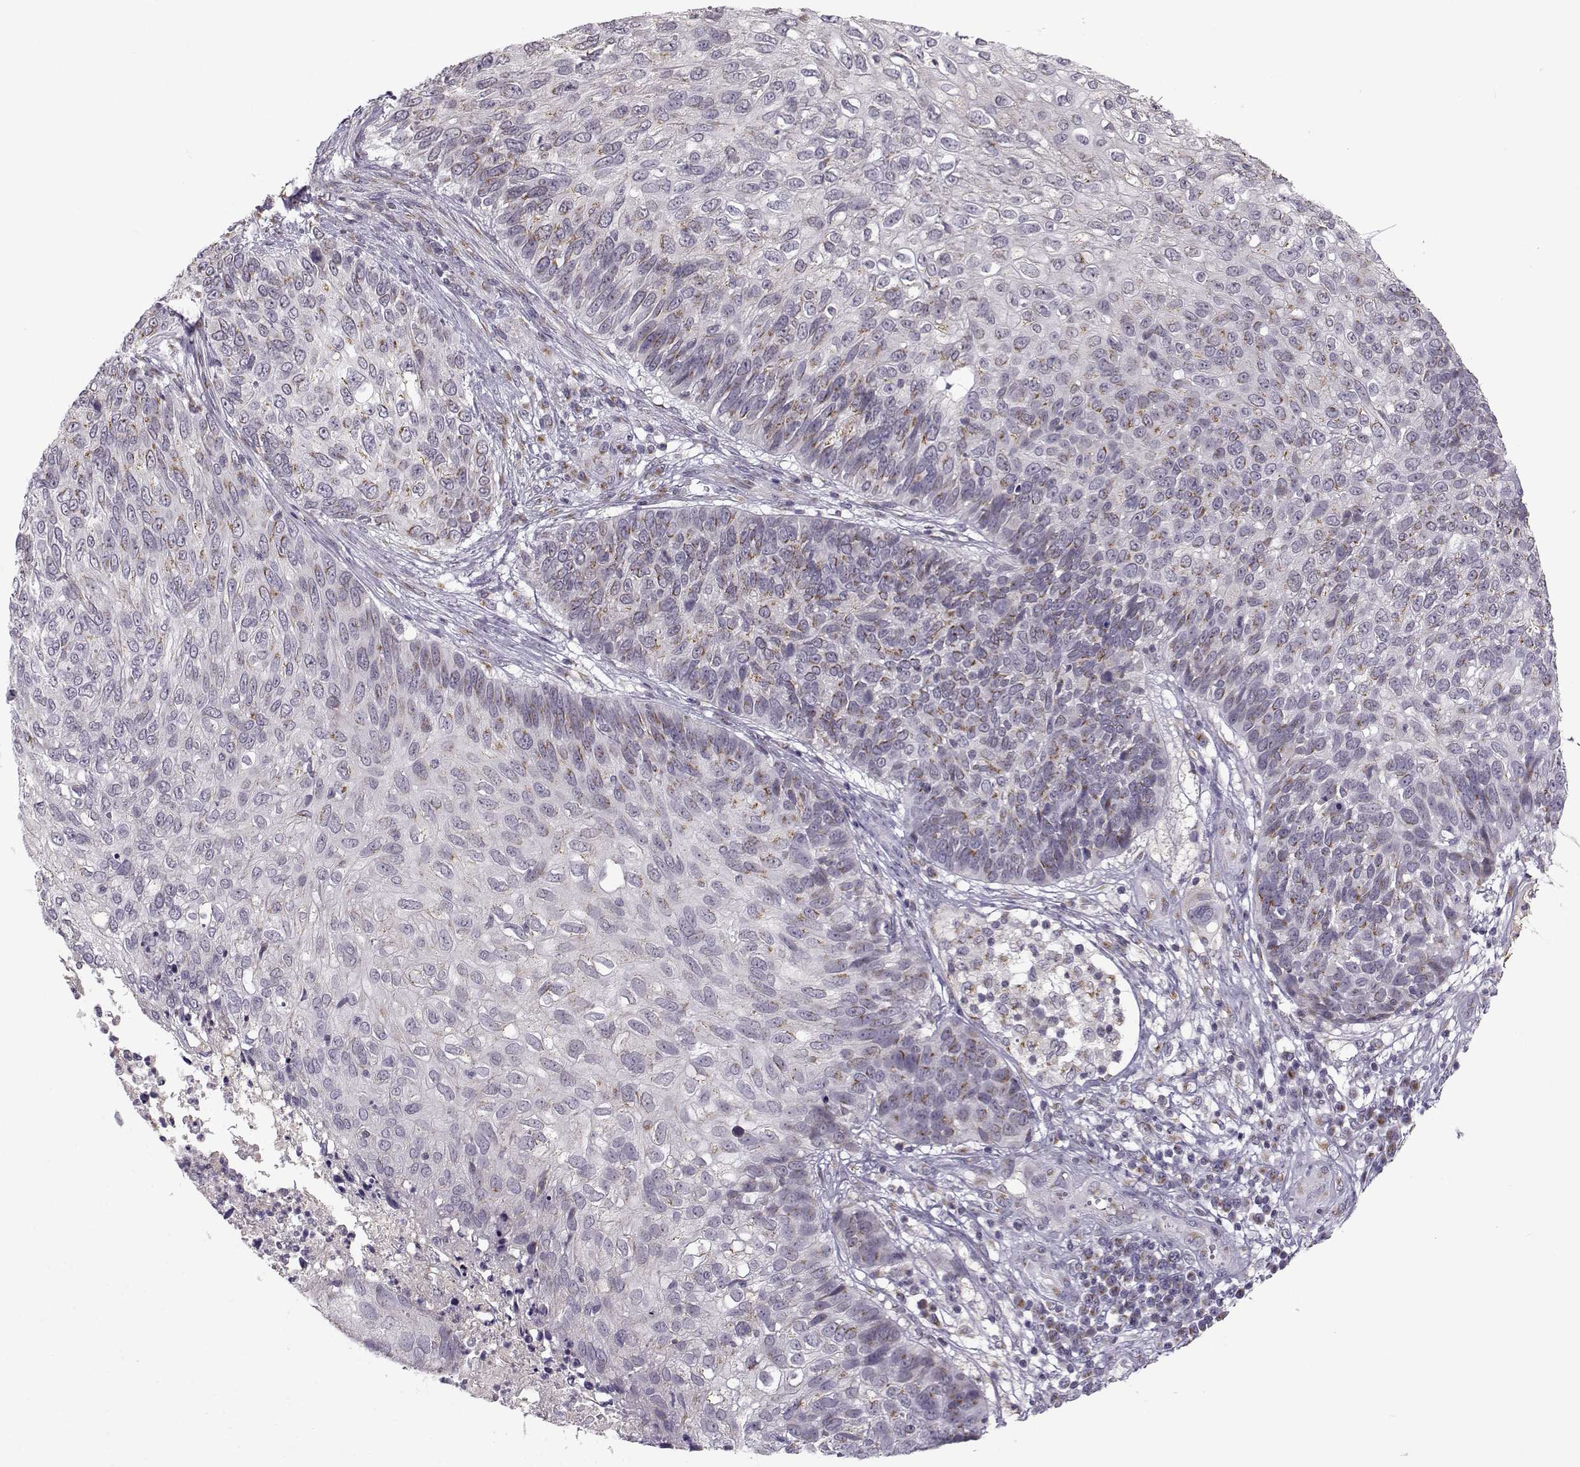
{"staining": {"intensity": "moderate", "quantity": "<25%", "location": "cytoplasmic/membranous"}, "tissue": "skin cancer", "cell_type": "Tumor cells", "image_type": "cancer", "snomed": [{"axis": "morphology", "description": "Squamous cell carcinoma, NOS"}, {"axis": "topography", "description": "Skin"}], "caption": "The immunohistochemical stain labels moderate cytoplasmic/membranous expression in tumor cells of skin cancer tissue. (brown staining indicates protein expression, while blue staining denotes nuclei).", "gene": "SLC4A5", "patient": {"sex": "male", "age": 92}}